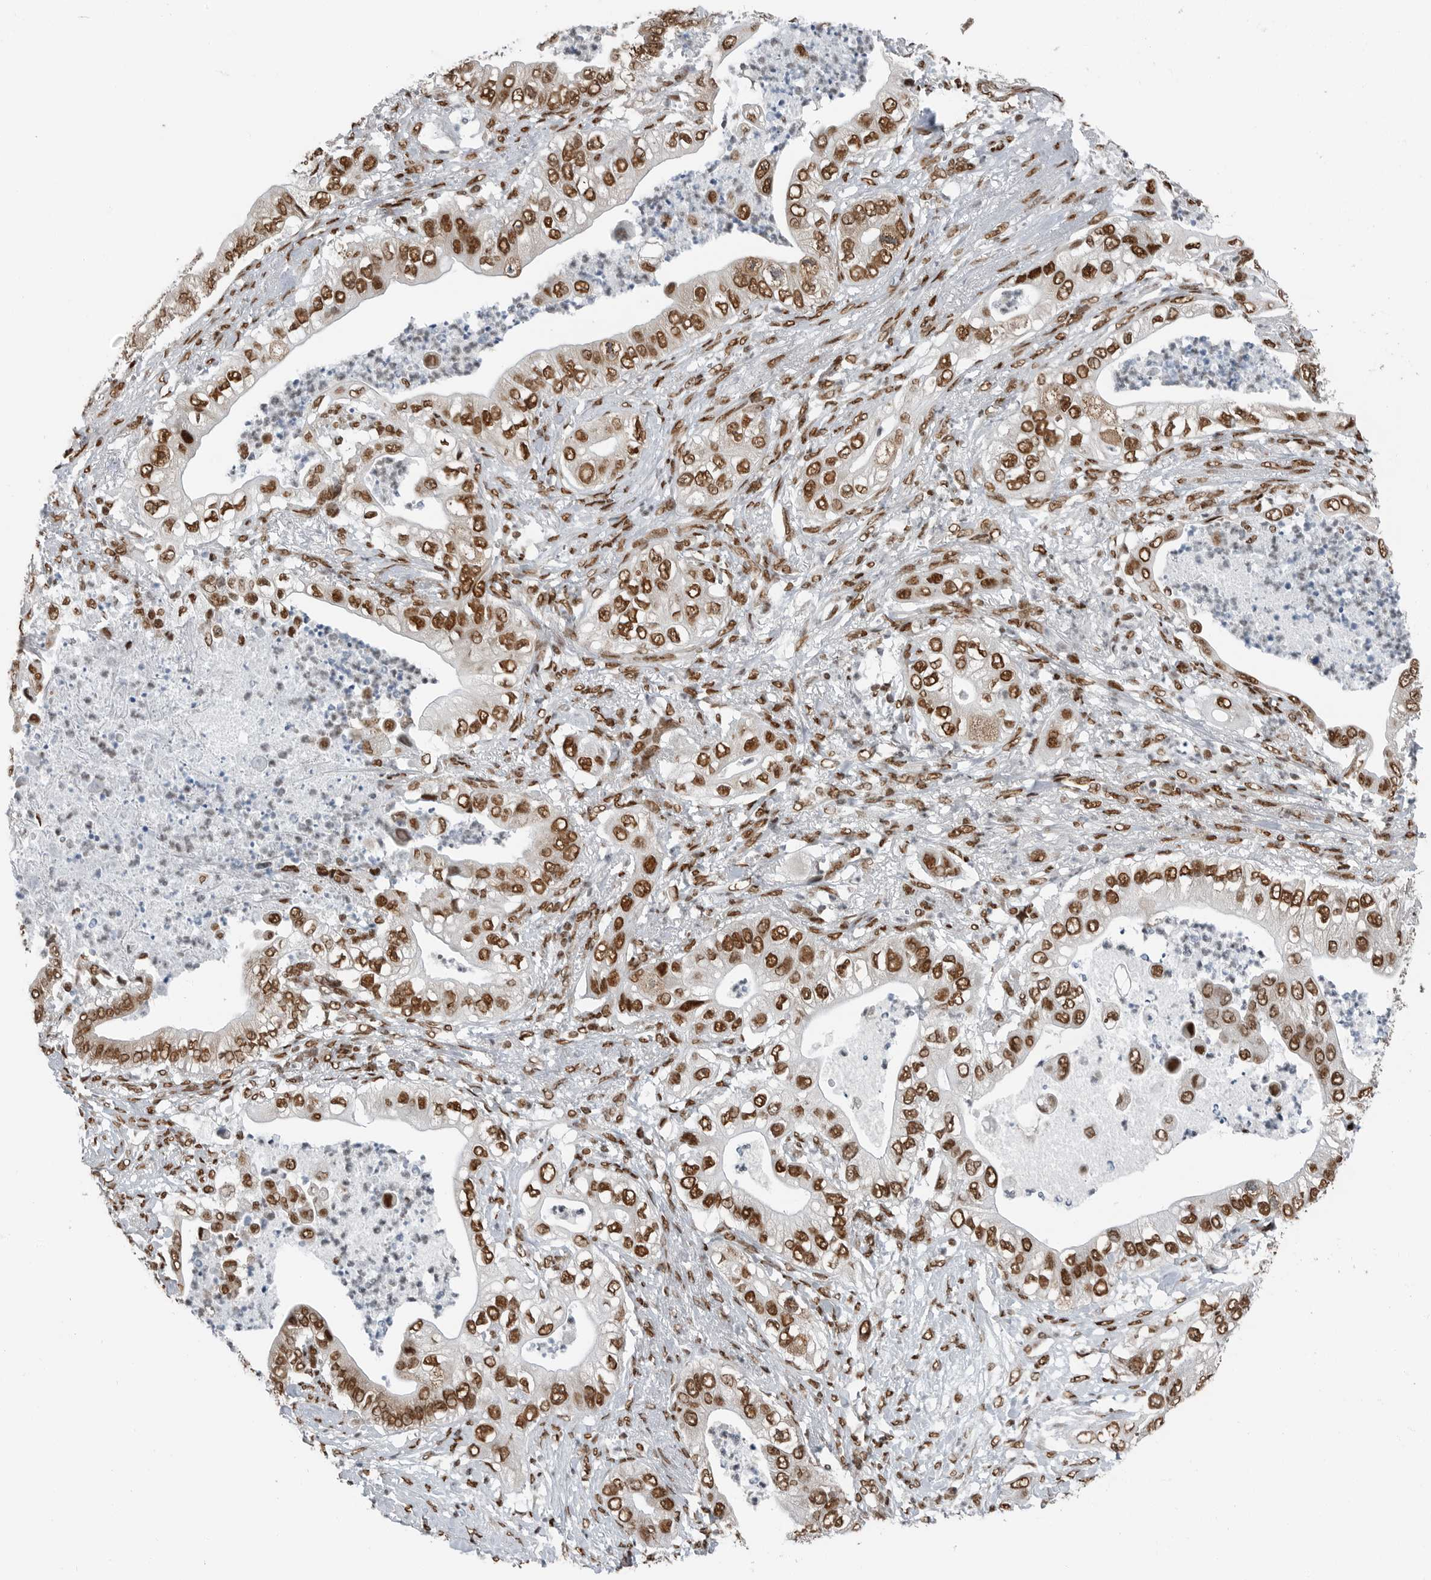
{"staining": {"intensity": "moderate", "quantity": ">75%", "location": "nuclear"}, "tissue": "pancreatic cancer", "cell_type": "Tumor cells", "image_type": "cancer", "snomed": [{"axis": "morphology", "description": "Adenocarcinoma, NOS"}, {"axis": "topography", "description": "Pancreas"}], "caption": "High-magnification brightfield microscopy of pancreatic adenocarcinoma stained with DAB (3,3'-diaminobenzidine) (brown) and counterstained with hematoxylin (blue). tumor cells exhibit moderate nuclear staining is identified in about>75% of cells.", "gene": "BLZF1", "patient": {"sex": "female", "age": 78}}